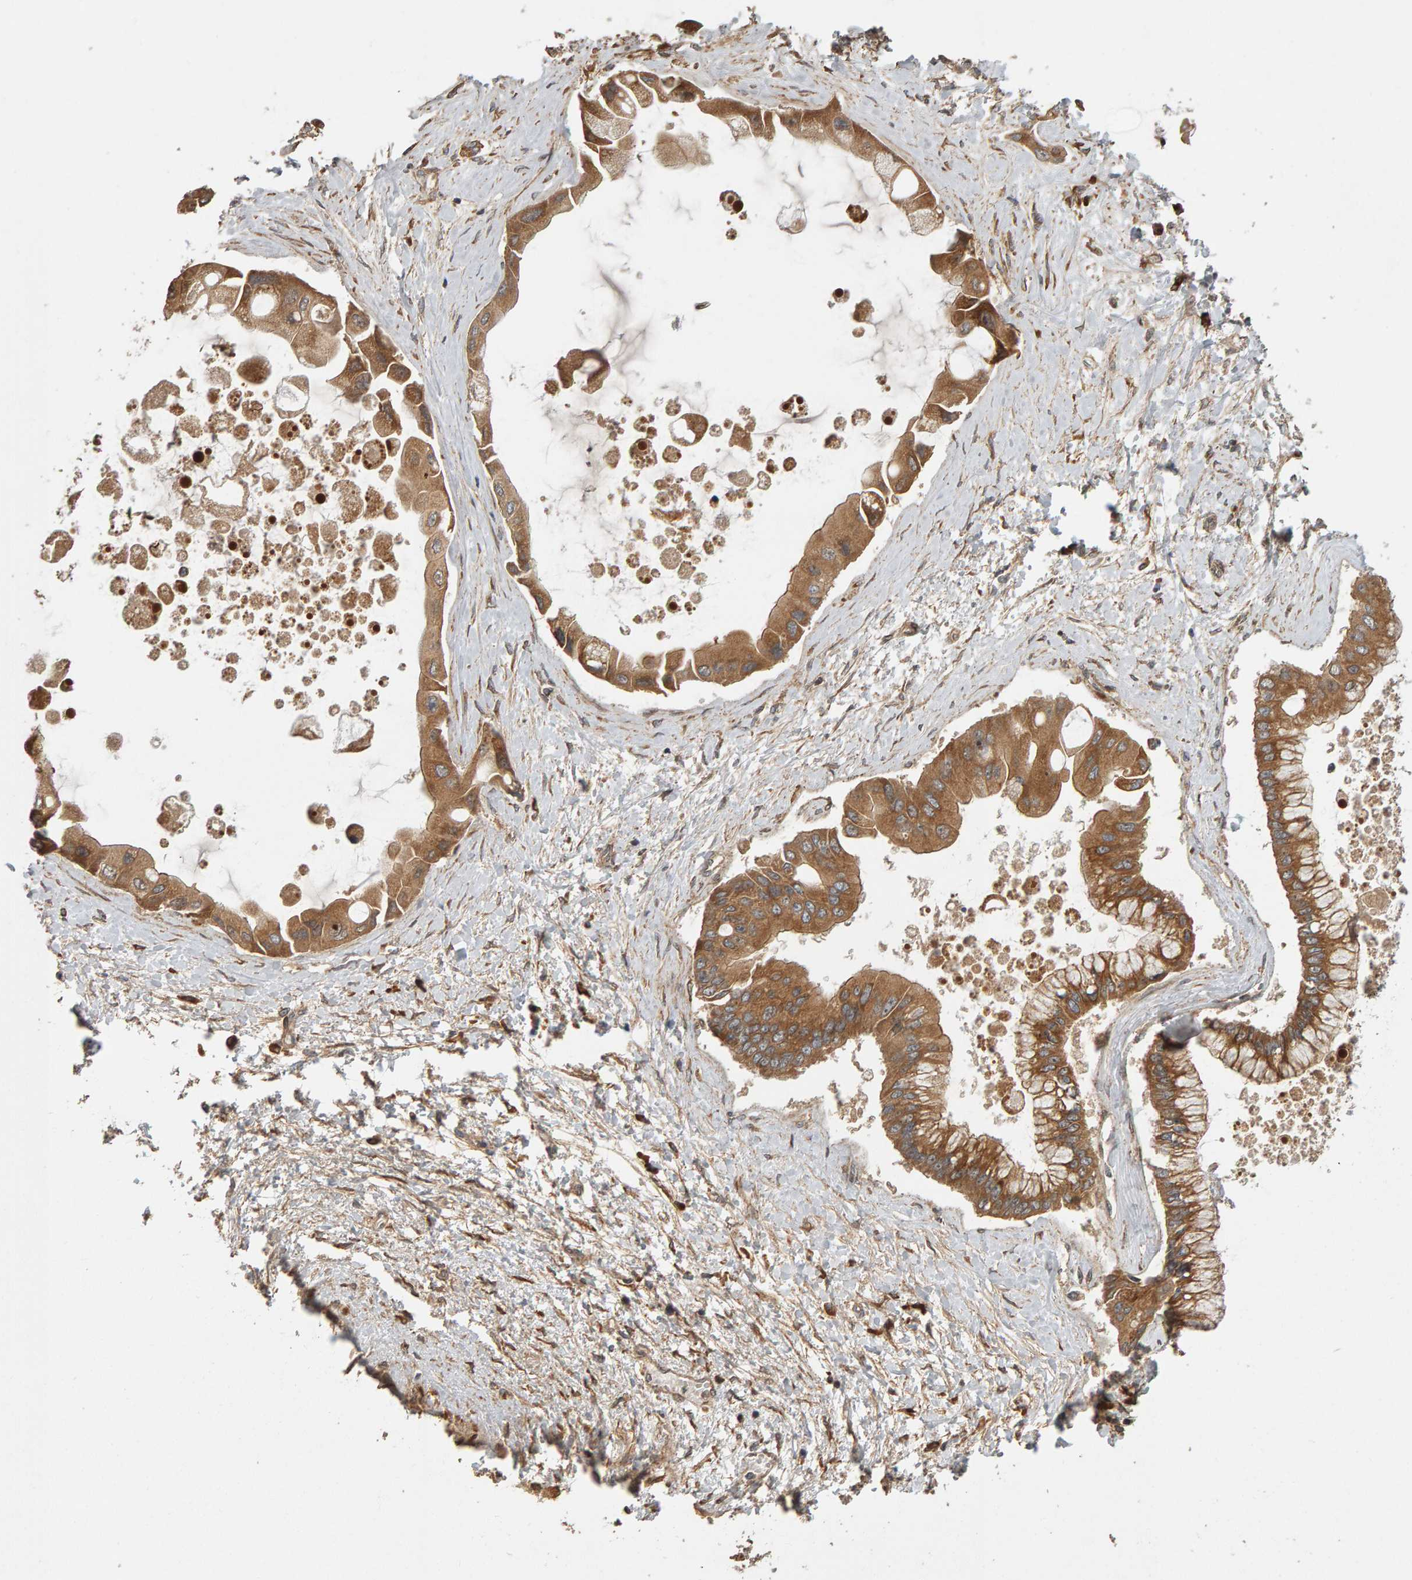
{"staining": {"intensity": "moderate", "quantity": ">75%", "location": "cytoplasmic/membranous"}, "tissue": "liver cancer", "cell_type": "Tumor cells", "image_type": "cancer", "snomed": [{"axis": "morphology", "description": "Cholangiocarcinoma"}, {"axis": "topography", "description": "Liver"}], "caption": "High-magnification brightfield microscopy of liver cancer stained with DAB (3,3'-diaminobenzidine) (brown) and counterstained with hematoxylin (blue). tumor cells exhibit moderate cytoplasmic/membranous staining is present in approximately>75% of cells.", "gene": "ZFAND1", "patient": {"sex": "male", "age": 50}}